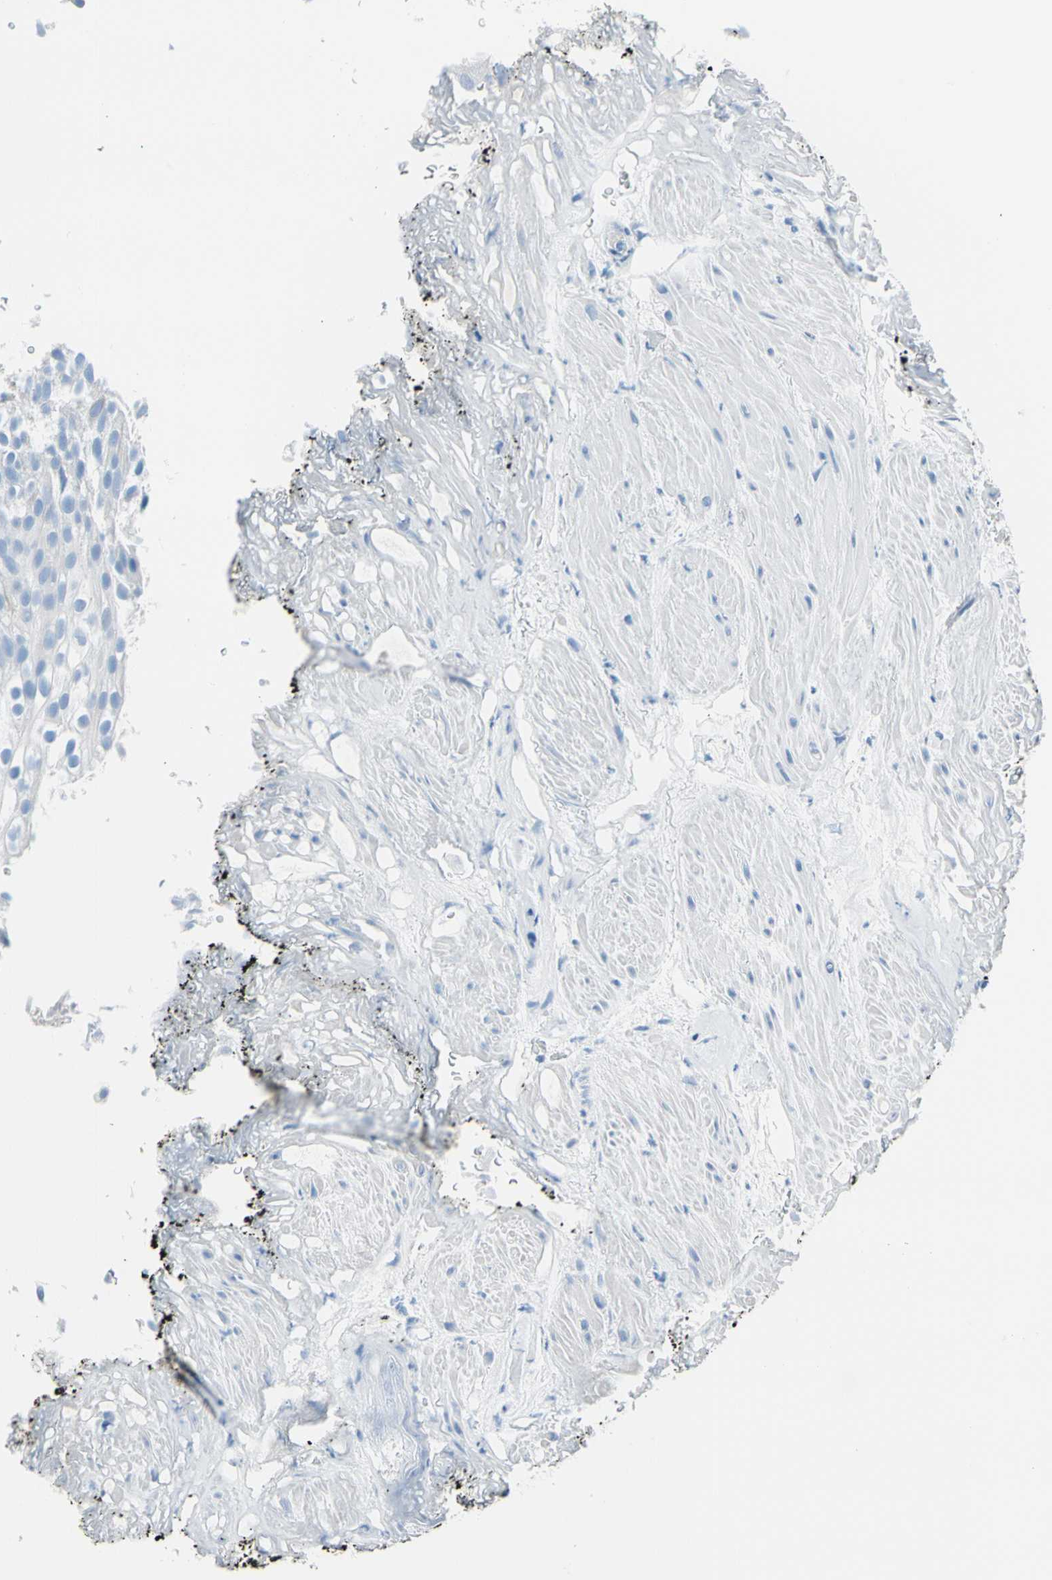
{"staining": {"intensity": "negative", "quantity": "none", "location": "none"}, "tissue": "urothelial cancer", "cell_type": "Tumor cells", "image_type": "cancer", "snomed": [{"axis": "morphology", "description": "Urothelial carcinoma, Low grade"}, {"axis": "topography", "description": "Urinary bladder"}], "caption": "Photomicrograph shows no significant protein expression in tumor cells of urothelial carcinoma (low-grade).", "gene": "TPO", "patient": {"sex": "male", "age": 78}}